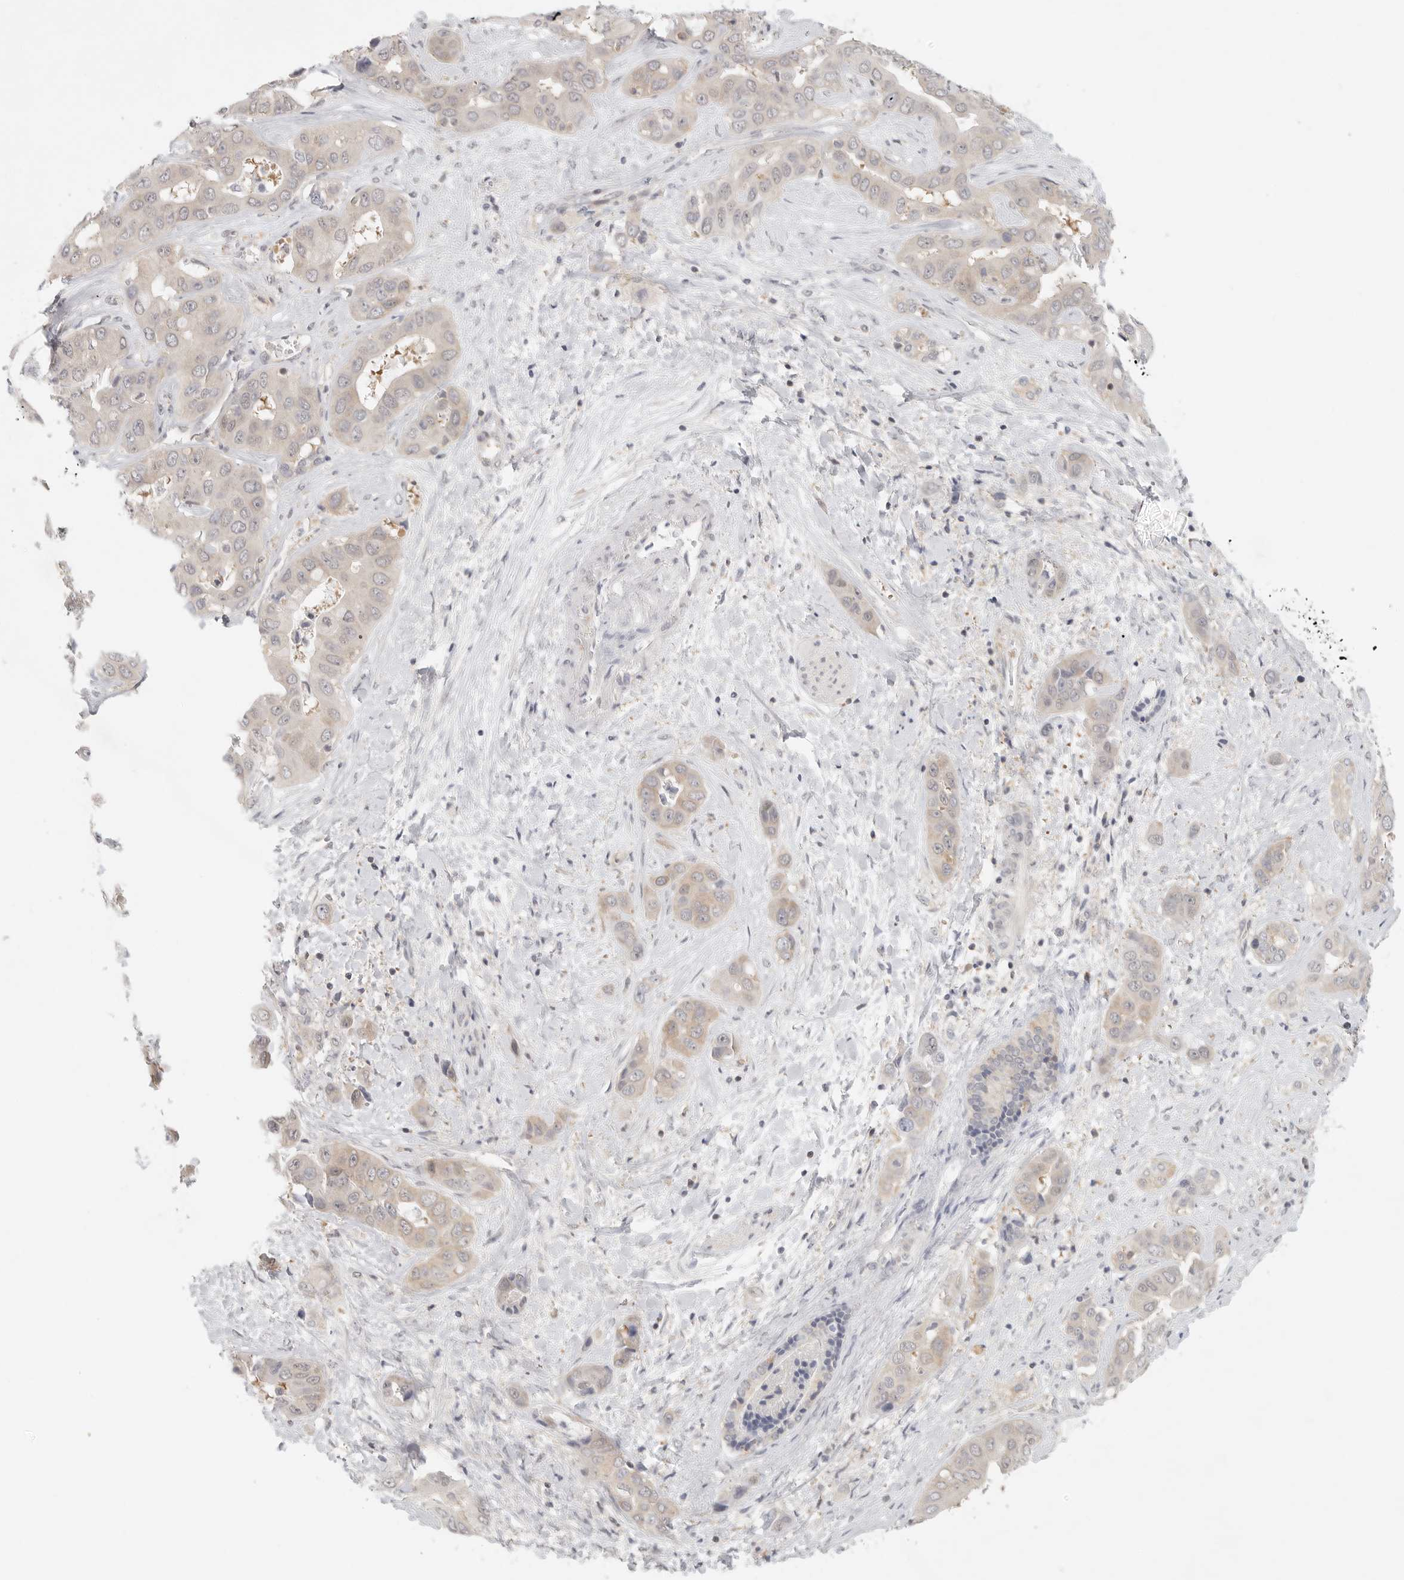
{"staining": {"intensity": "weak", "quantity": "25%-75%", "location": "cytoplasmic/membranous"}, "tissue": "liver cancer", "cell_type": "Tumor cells", "image_type": "cancer", "snomed": [{"axis": "morphology", "description": "Cholangiocarcinoma"}, {"axis": "topography", "description": "Liver"}], "caption": "This photomicrograph reveals IHC staining of human liver cholangiocarcinoma, with low weak cytoplasmic/membranous staining in approximately 25%-75% of tumor cells.", "gene": "HDAC6", "patient": {"sex": "female", "age": 52}}